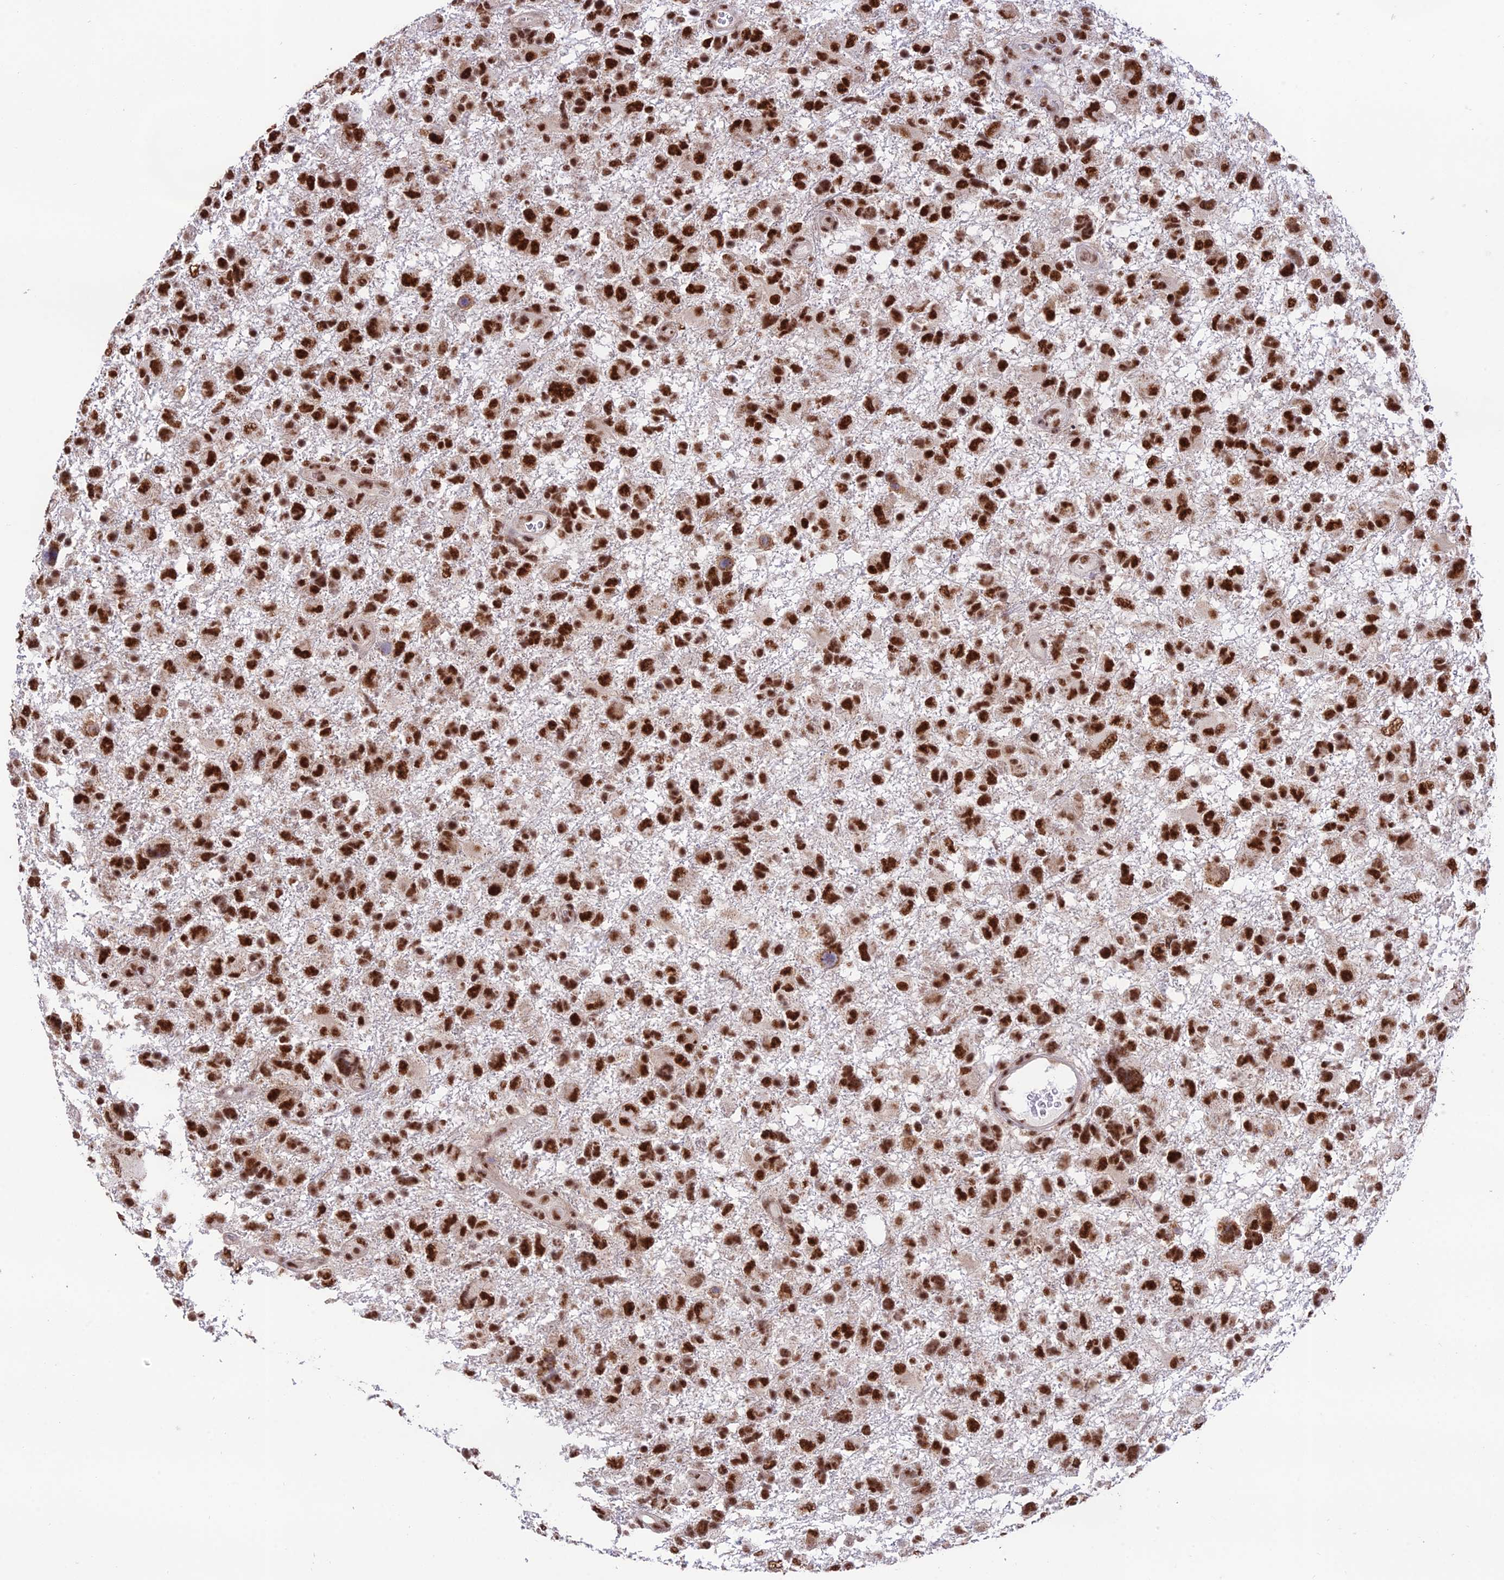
{"staining": {"intensity": "strong", "quantity": ">75%", "location": "nuclear"}, "tissue": "glioma", "cell_type": "Tumor cells", "image_type": "cancer", "snomed": [{"axis": "morphology", "description": "Glioma, malignant, High grade"}, {"axis": "topography", "description": "Brain"}], "caption": "Human malignant glioma (high-grade) stained for a protein (brown) shows strong nuclear positive staining in approximately >75% of tumor cells.", "gene": "THOC7", "patient": {"sex": "male", "age": 61}}